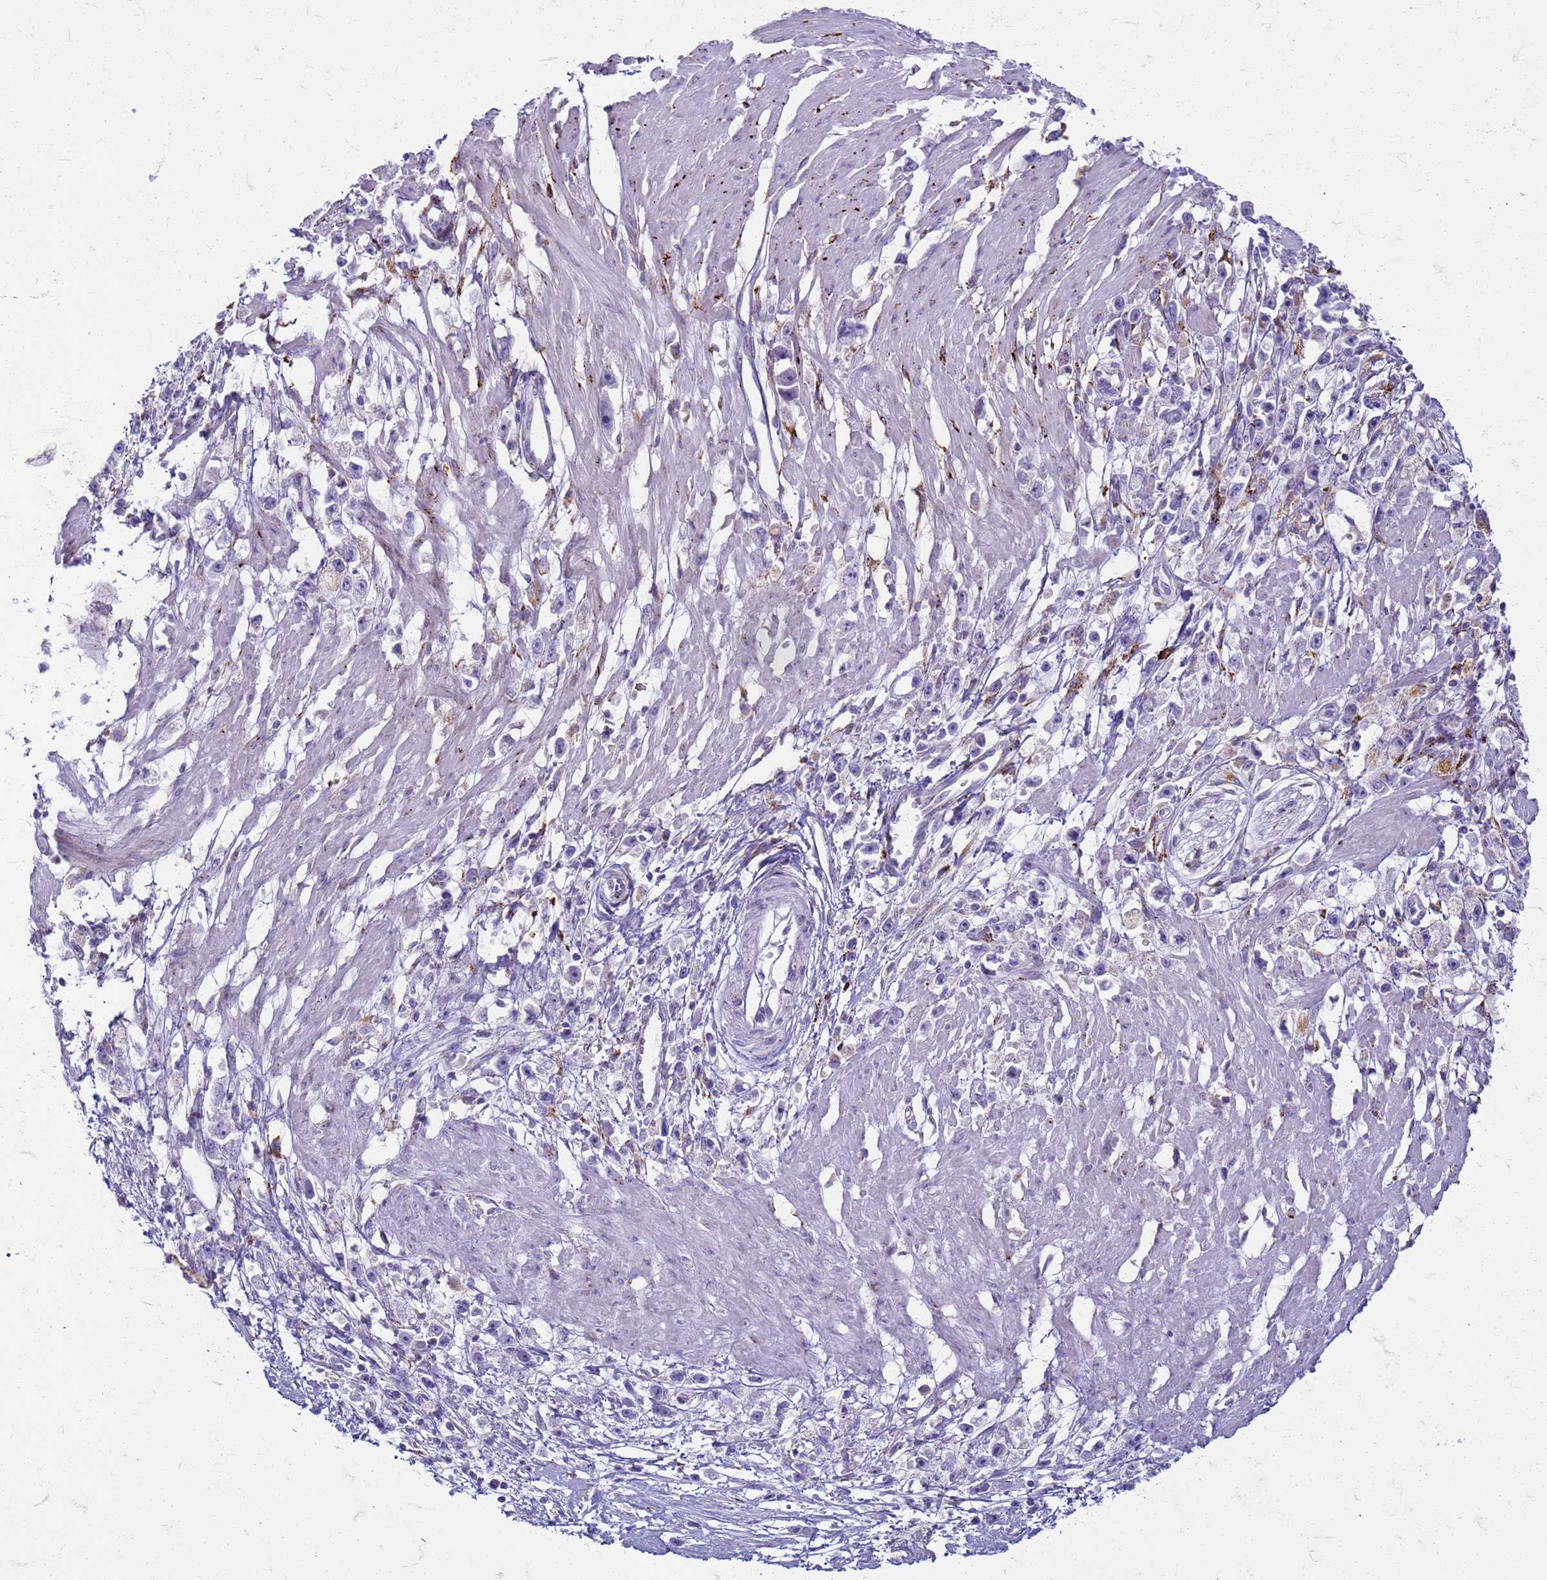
{"staining": {"intensity": "negative", "quantity": "none", "location": "none"}, "tissue": "stomach cancer", "cell_type": "Tumor cells", "image_type": "cancer", "snomed": [{"axis": "morphology", "description": "Adenocarcinoma, NOS"}, {"axis": "topography", "description": "Stomach"}], "caption": "A histopathology image of stomach cancer stained for a protein exhibits no brown staining in tumor cells.", "gene": "PDK3", "patient": {"sex": "female", "age": 59}}